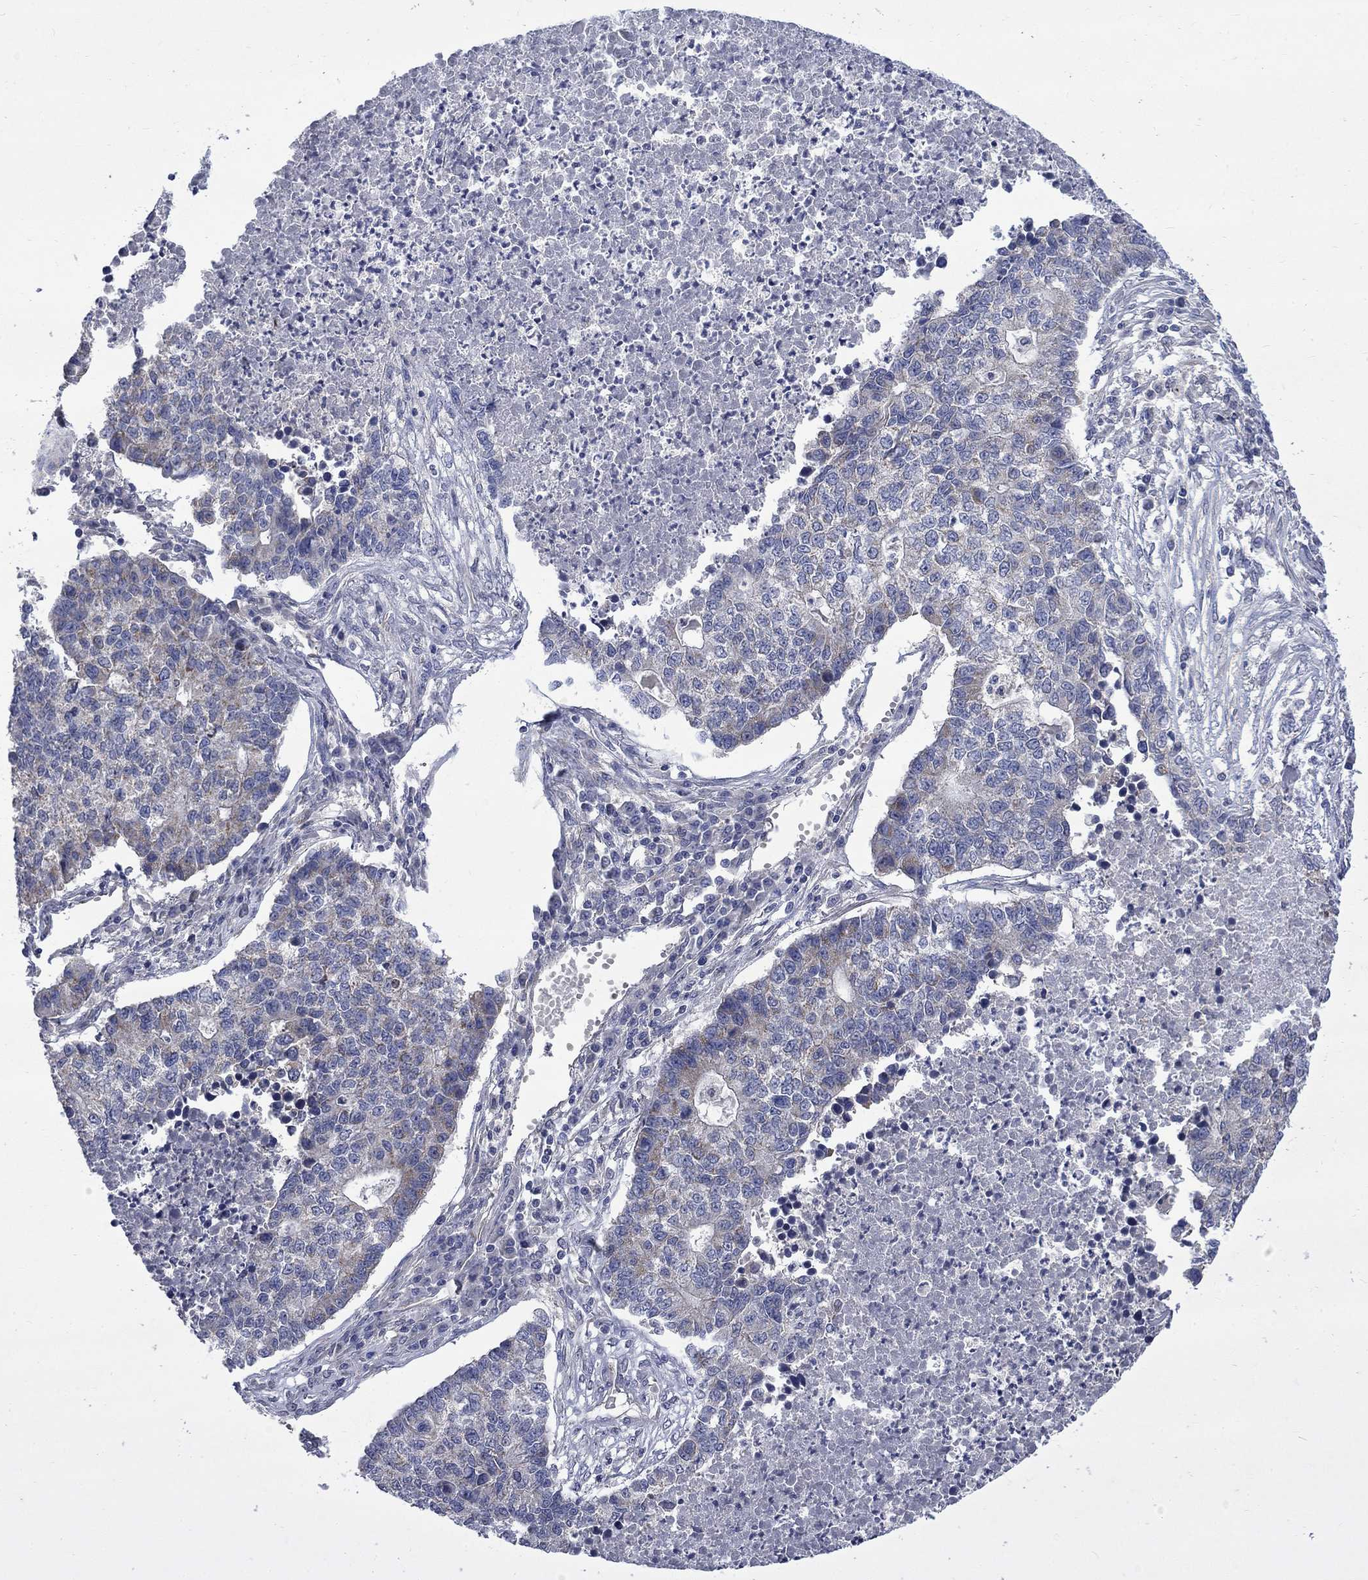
{"staining": {"intensity": "moderate", "quantity": "<25%", "location": "cytoplasmic/membranous"}, "tissue": "lung cancer", "cell_type": "Tumor cells", "image_type": "cancer", "snomed": [{"axis": "morphology", "description": "Adenocarcinoma, NOS"}, {"axis": "topography", "description": "Lung"}], "caption": "Human lung cancer (adenocarcinoma) stained with a protein marker displays moderate staining in tumor cells.", "gene": "HSPA12A", "patient": {"sex": "male", "age": 57}}